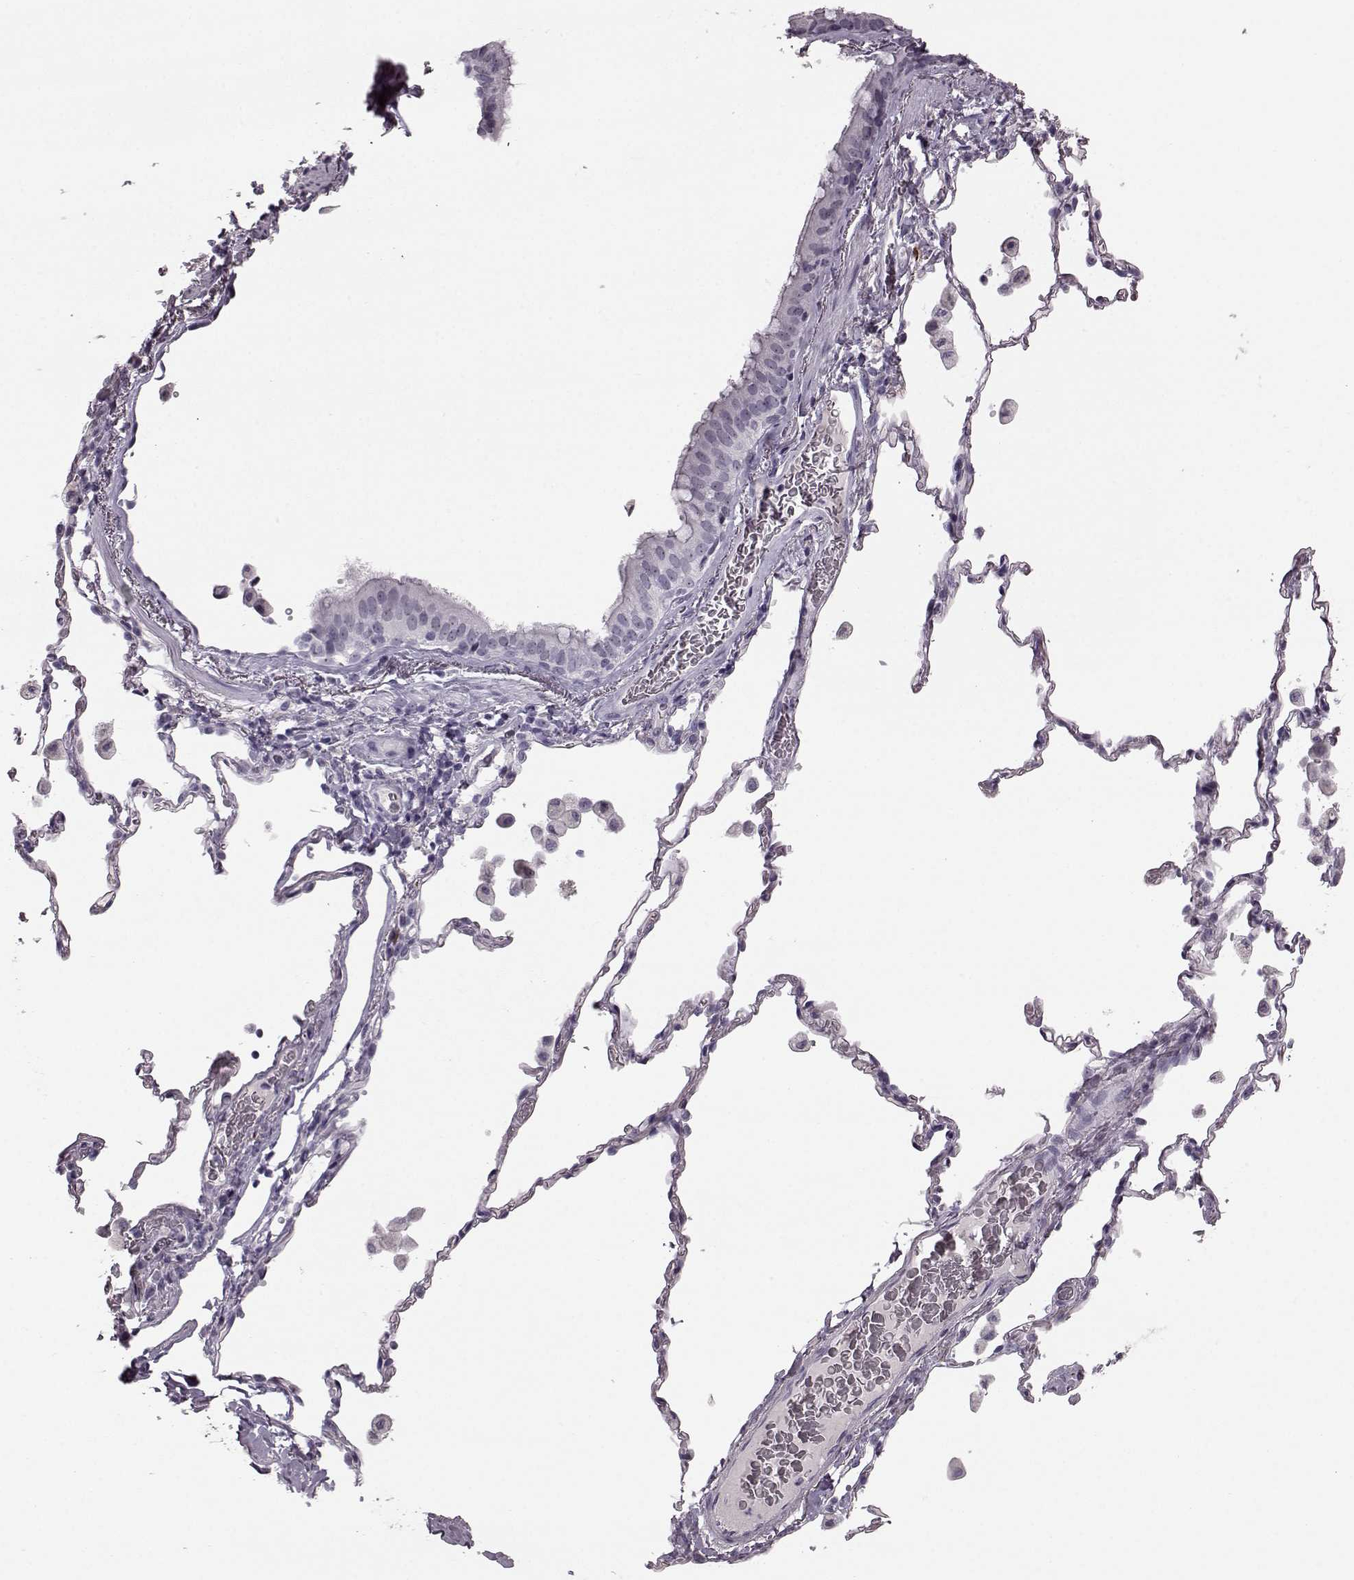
{"staining": {"intensity": "negative", "quantity": "none", "location": "none"}, "tissue": "bronchus", "cell_type": "Respiratory epithelial cells", "image_type": "normal", "snomed": [{"axis": "morphology", "description": "Normal tissue, NOS"}, {"axis": "topography", "description": "Bronchus"}, {"axis": "topography", "description": "Lung"}], "caption": "Immunohistochemistry photomicrograph of unremarkable human bronchus stained for a protein (brown), which demonstrates no positivity in respiratory epithelial cells.", "gene": "PRPH2", "patient": {"sex": "male", "age": 54}}